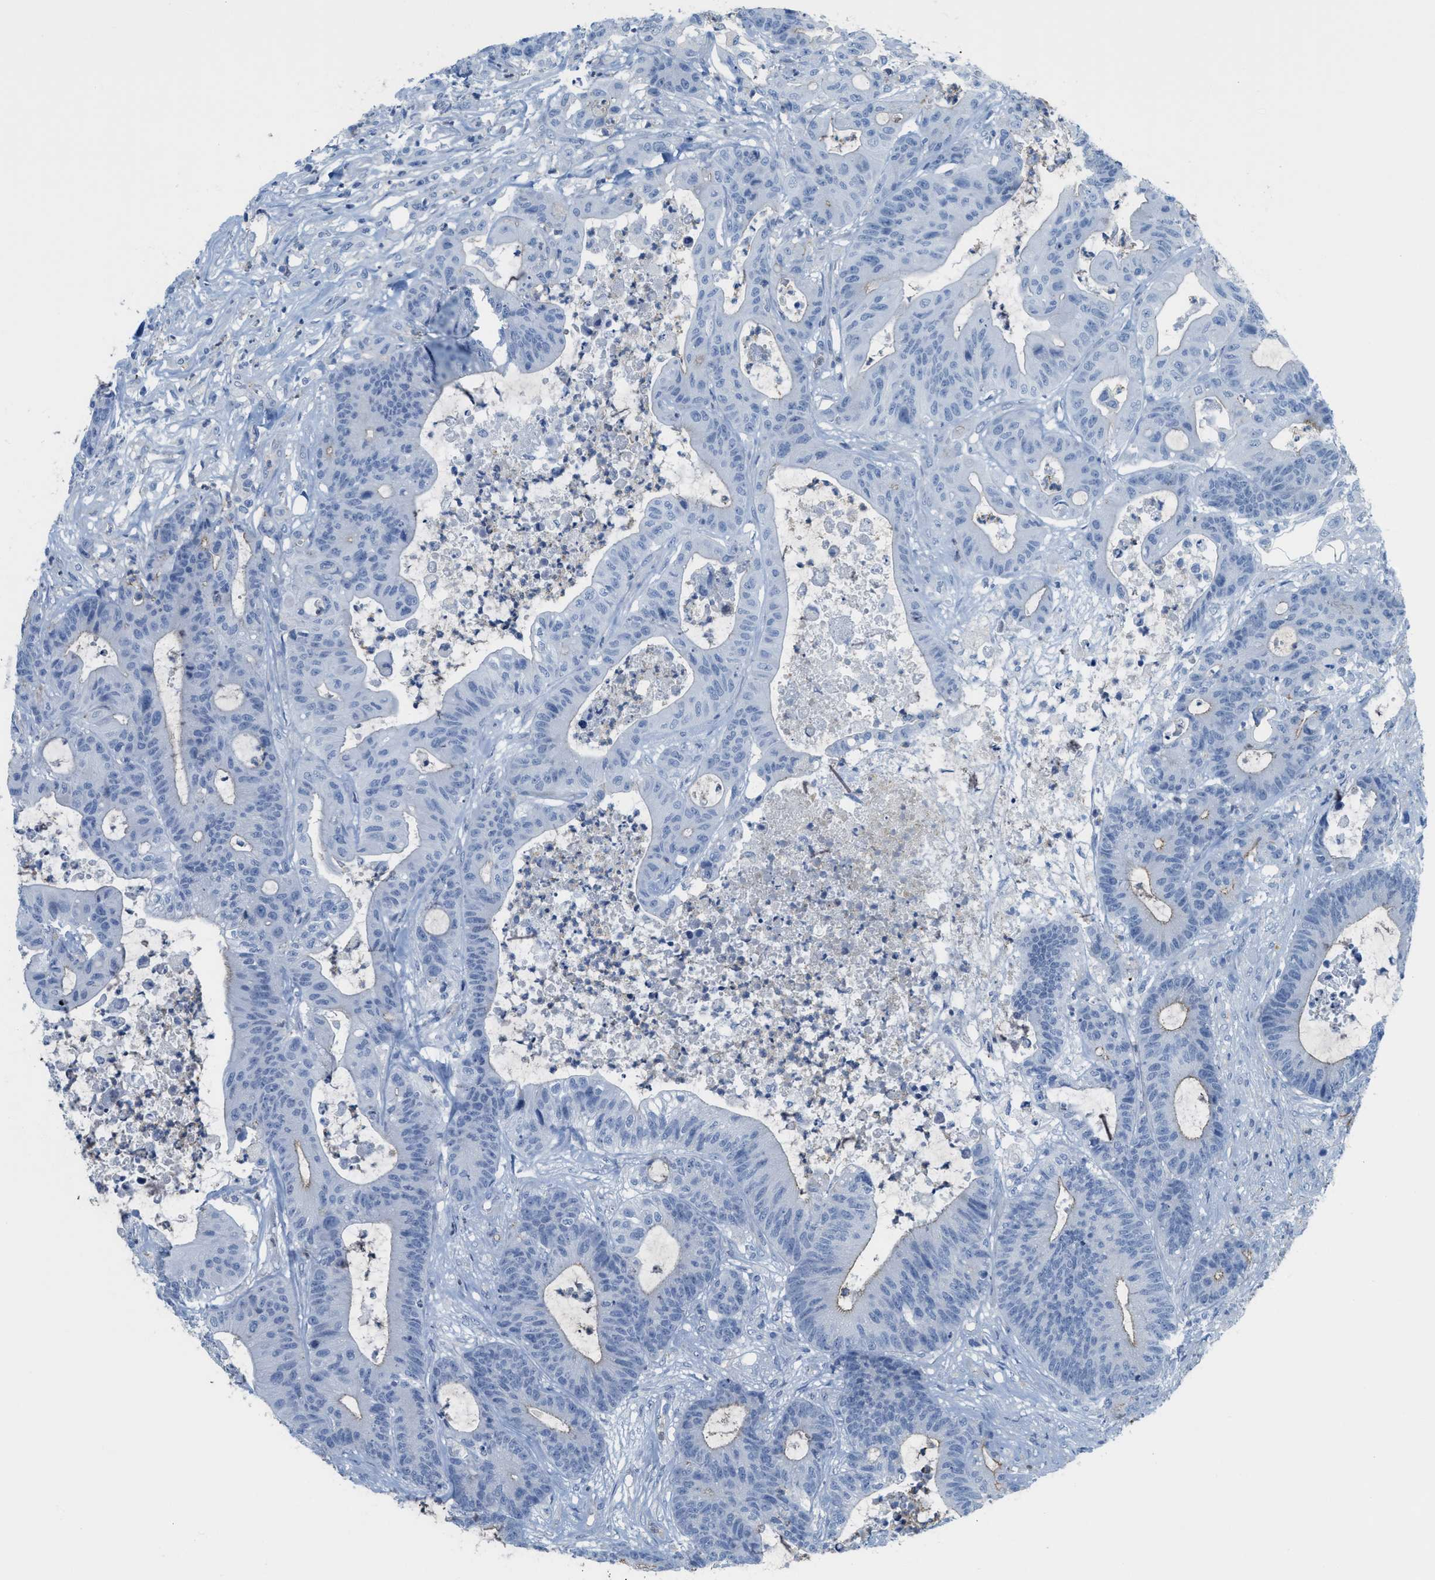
{"staining": {"intensity": "weak", "quantity": "<25%", "location": "cytoplasmic/membranous"}, "tissue": "colorectal cancer", "cell_type": "Tumor cells", "image_type": "cancer", "snomed": [{"axis": "morphology", "description": "Adenocarcinoma, NOS"}, {"axis": "topography", "description": "Colon"}], "caption": "A high-resolution photomicrograph shows immunohistochemistry (IHC) staining of colorectal cancer, which displays no significant expression in tumor cells.", "gene": "CRB3", "patient": {"sex": "female", "age": 84}}